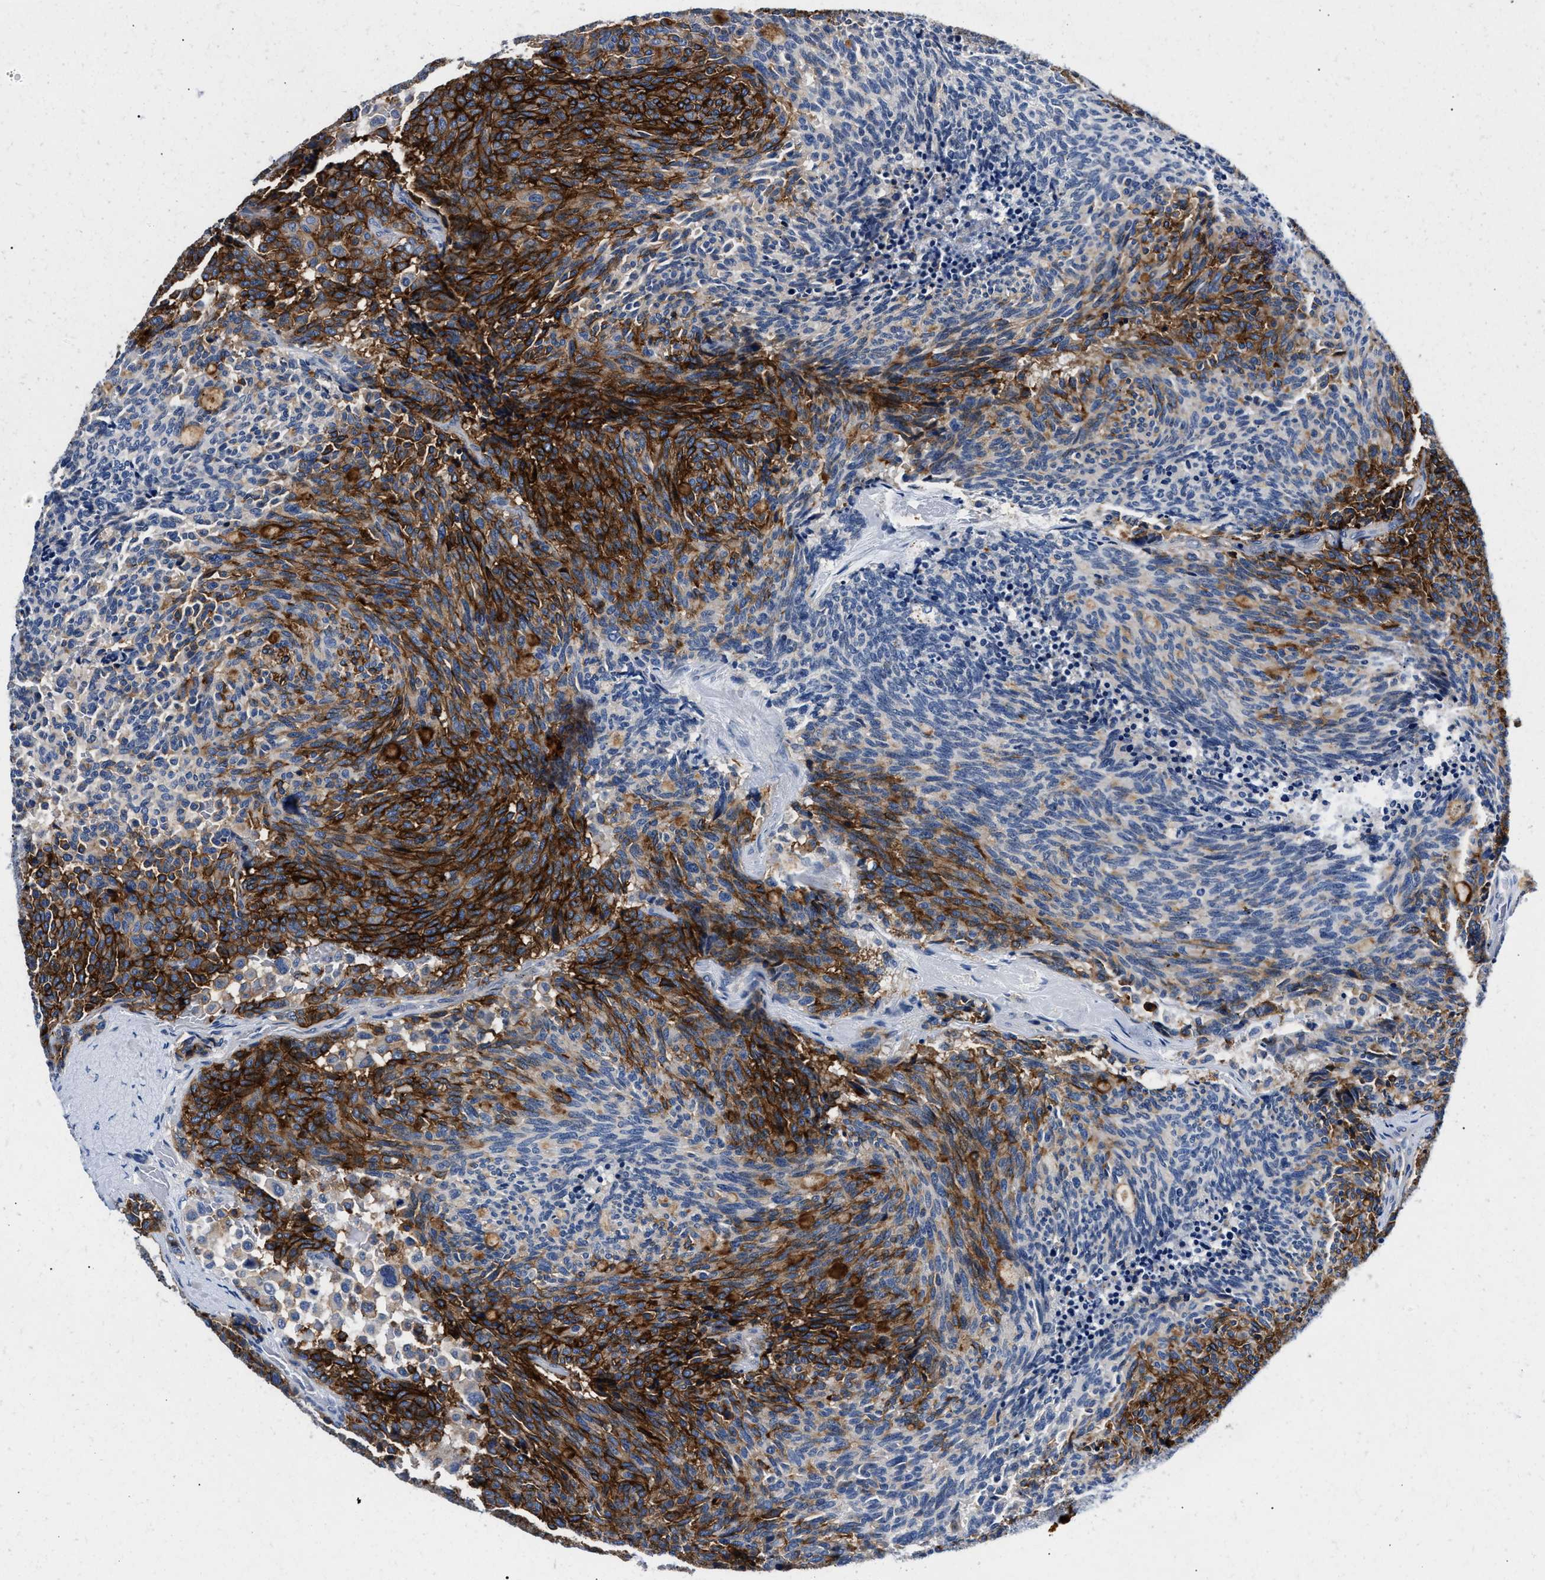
{"staining": {"intensity": "strong", "quantity": "25%-75%", "location": "cytoplasmic/membranous"}, "tissue": "carcinoid", "cell_type": "Tumor cells", "image_type": "cancer", "snomed": [{"axis": "morphology", "description": "Carcinoid, malignant, NOS"}, {"axis": "topography", "description": "Pancreas"}], "caption": "A brown stain highlights strong cytoplasmic/membranous staining of a protein in carcinoid tumor cells. The protein is shown in brown color, while the nuclei are stained blue.", "gene": "P2RY4", "patient": {"sex": "female", "age": 54}}